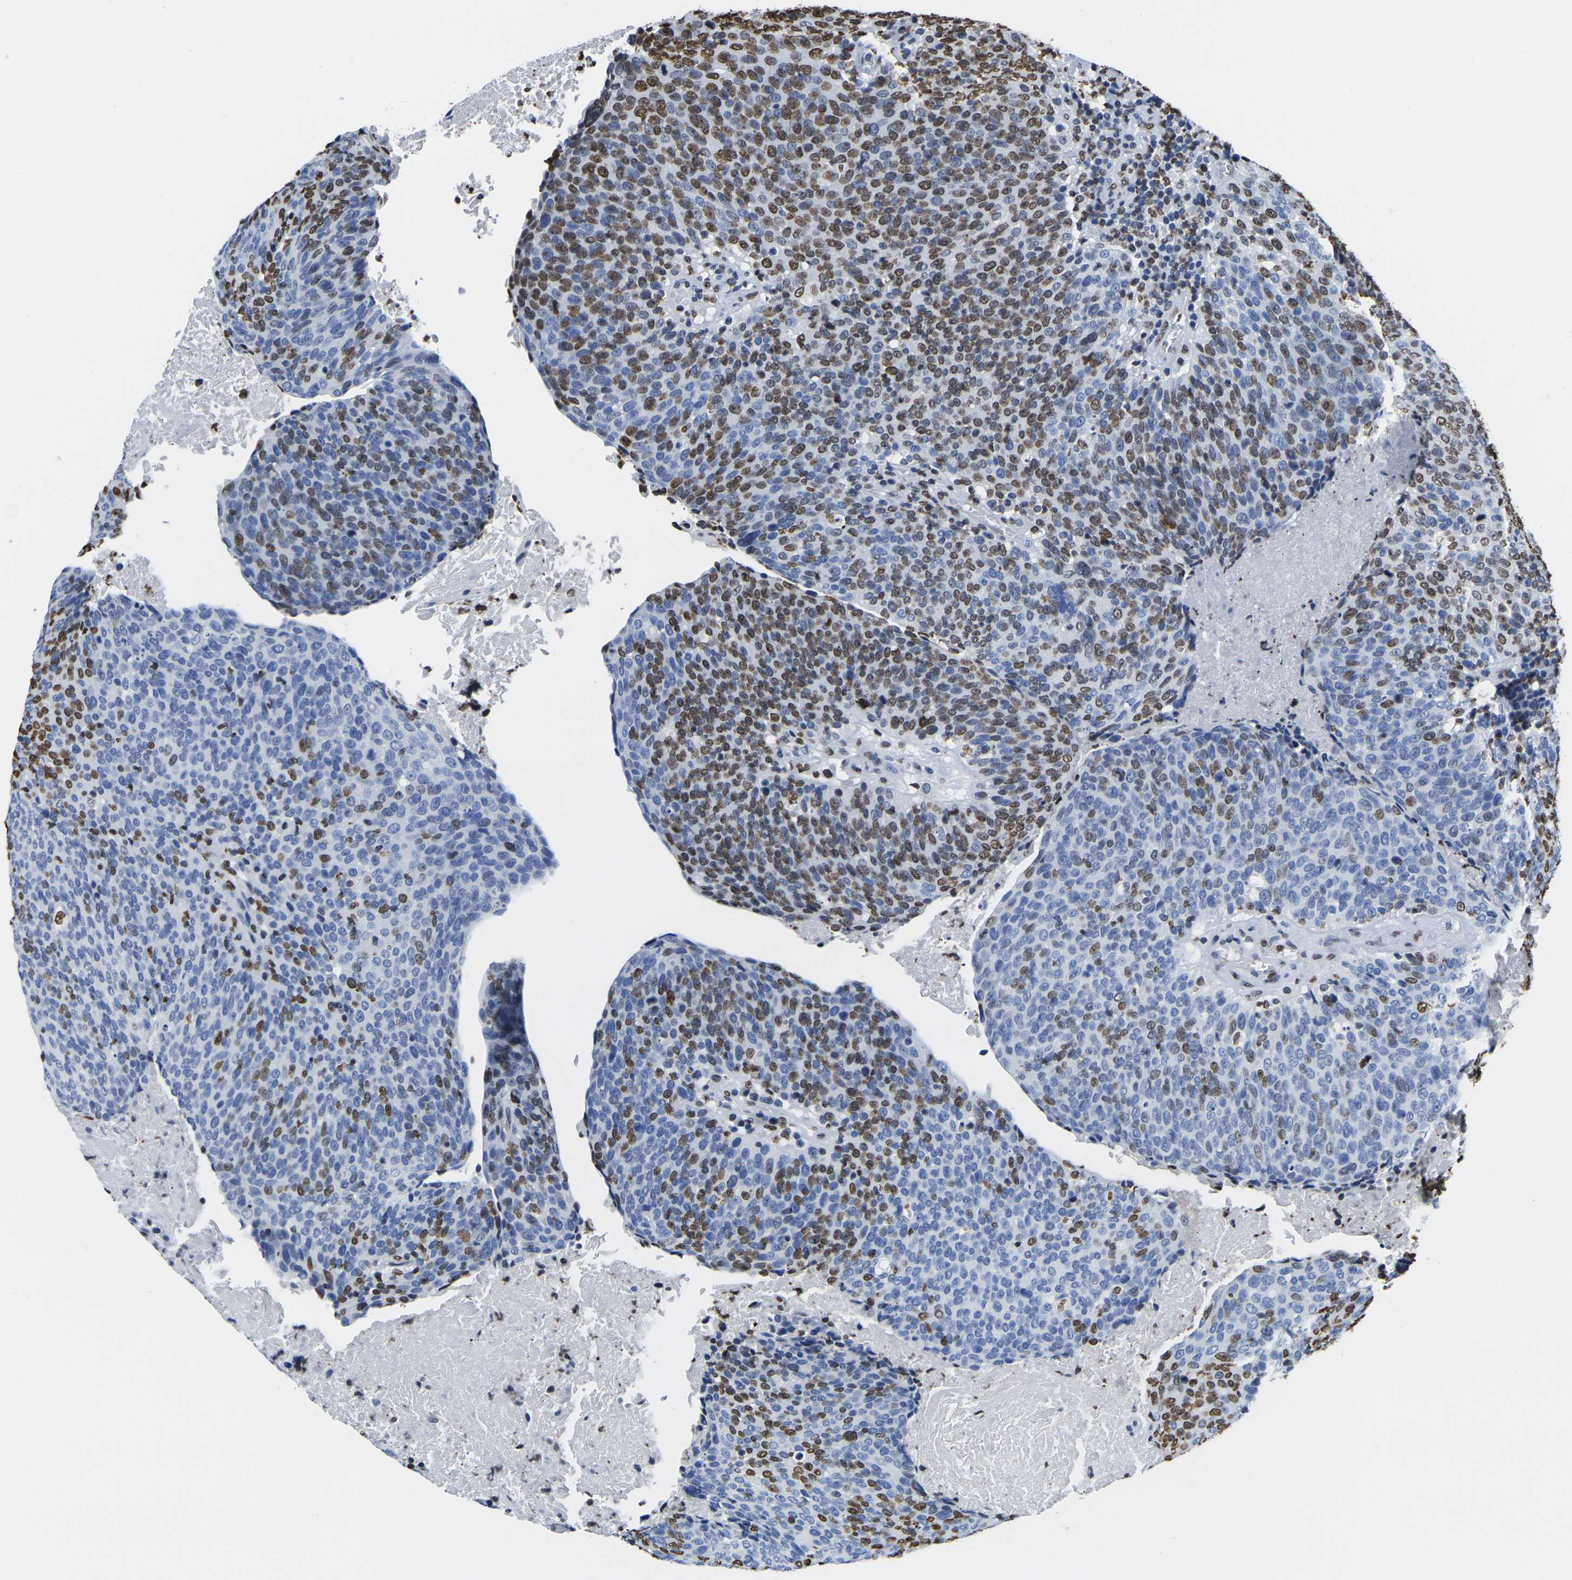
{"staining": {"intensity": "strong", "quantity": ">75%", "location": "nuclear"}, "tissue": "head and neck cancer", "cell_type": "Tumor cells", "image_type": "cancer", "snomed": [{"axis": "morphology", "description": "Squamous cell carcinoma, NOS"}, {"axis": "morphology", "description": "Squamous cell carcinoma, metastatic, NOS"}, {"axis": "topography", "description": "Lymph node"}, {"axis": "topography", "description": "Head-Neck"}], "caption": "Head and neck squamous cell carcinoma stained for a protein shows strong nuclear positivity in tumor cells.", "gene": "DRAXIN", "patient": {"sex": "male", "age": 62}}